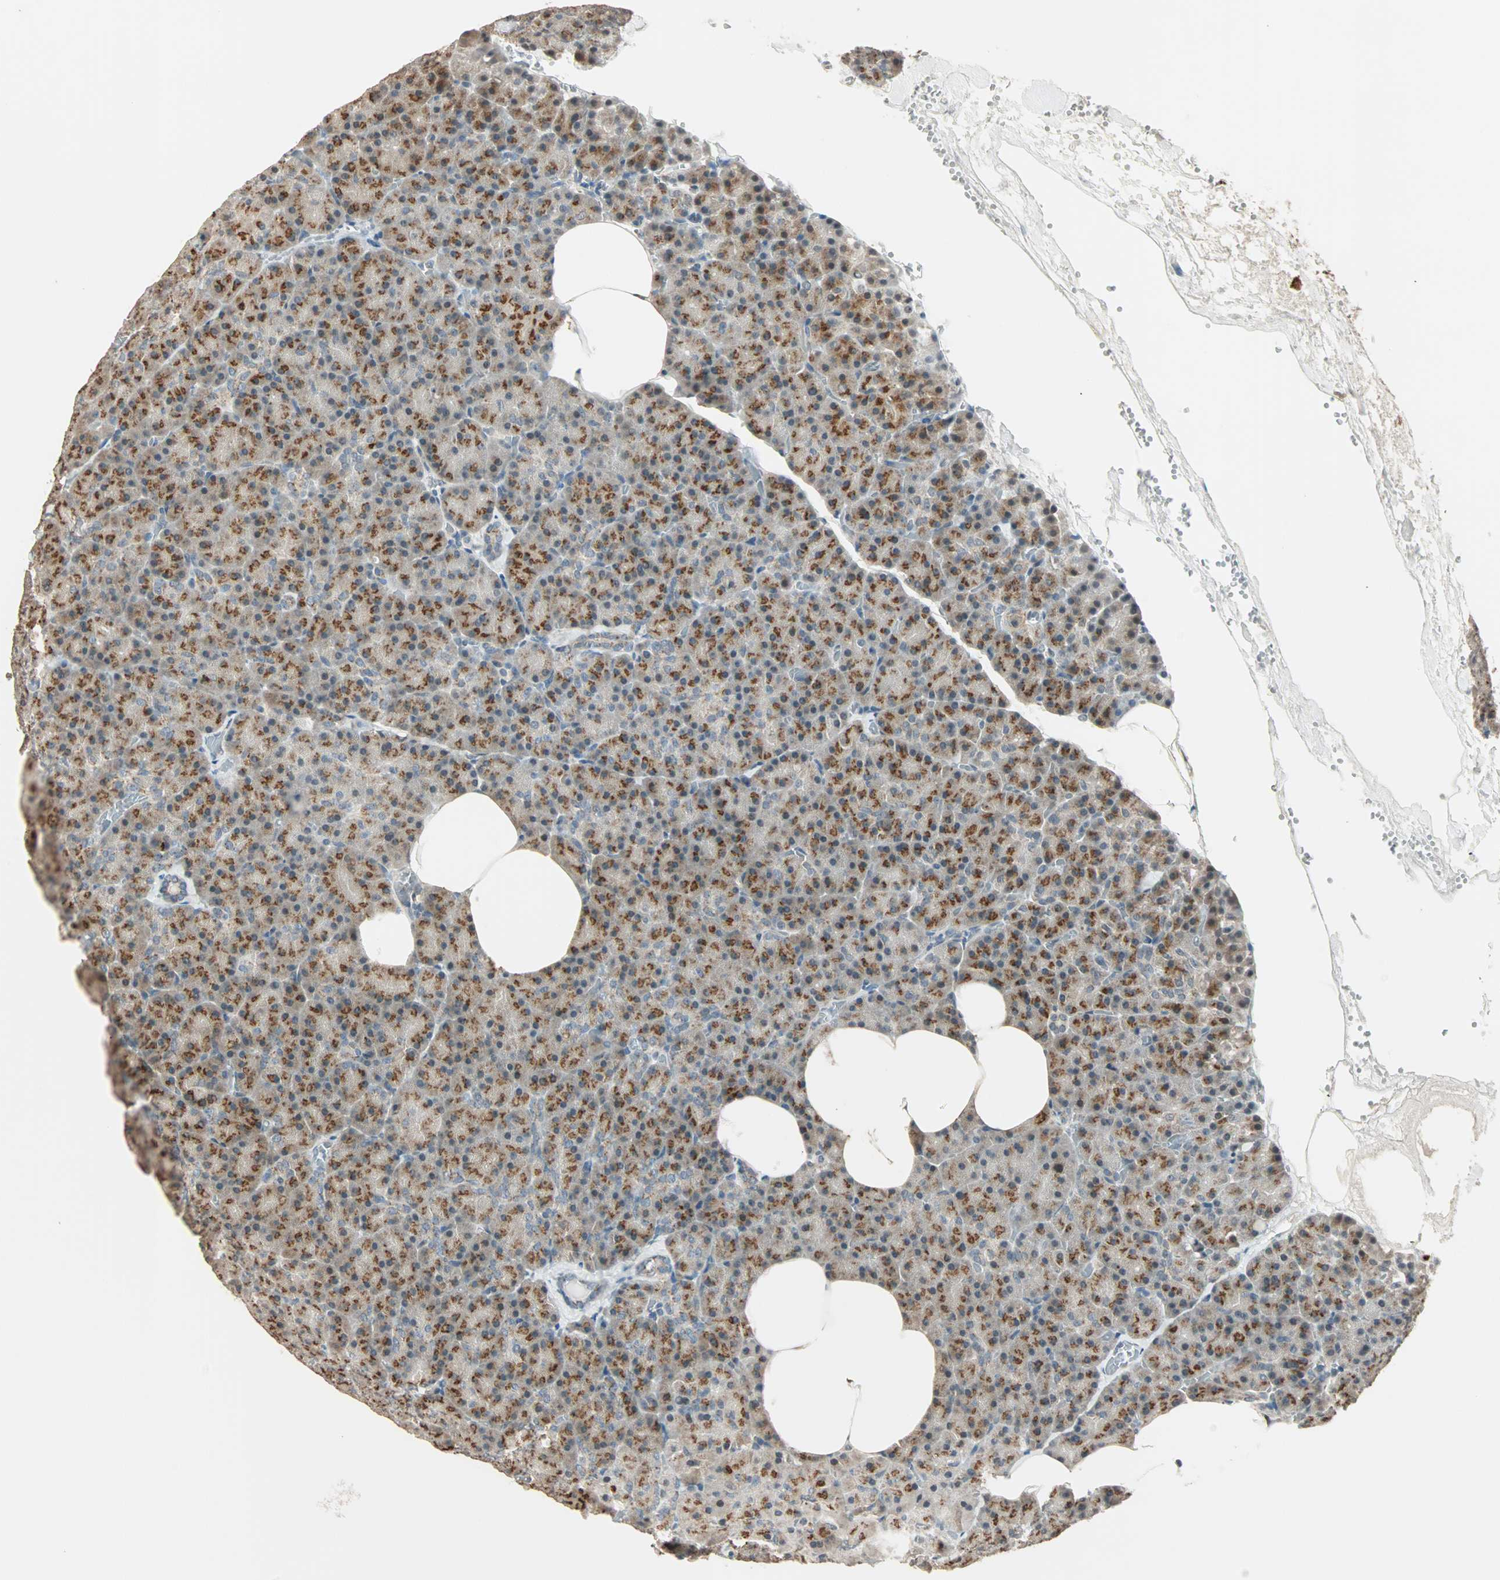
{"staining": {"intensity": "weak", "quantity": "25%-75%", "location": "cytoplasmic/membranous"}, "tissue": "pancreas", "cell_type": "Exocrine glandular cells", "image_type": "normal", "snomed": [{"axis": "morphology", "description": "Normal tissue, NOS"}, {"axis": "topography", "description": "Pancreas"}], "caption": "Exocrine glandular cells reveal low levels of weak cytoplasmic/membranous expression in about 25%-75% of cells in benign human pancreas.", "gene": "PRDM2", "patient": {"sex": "female", "age": 35}}